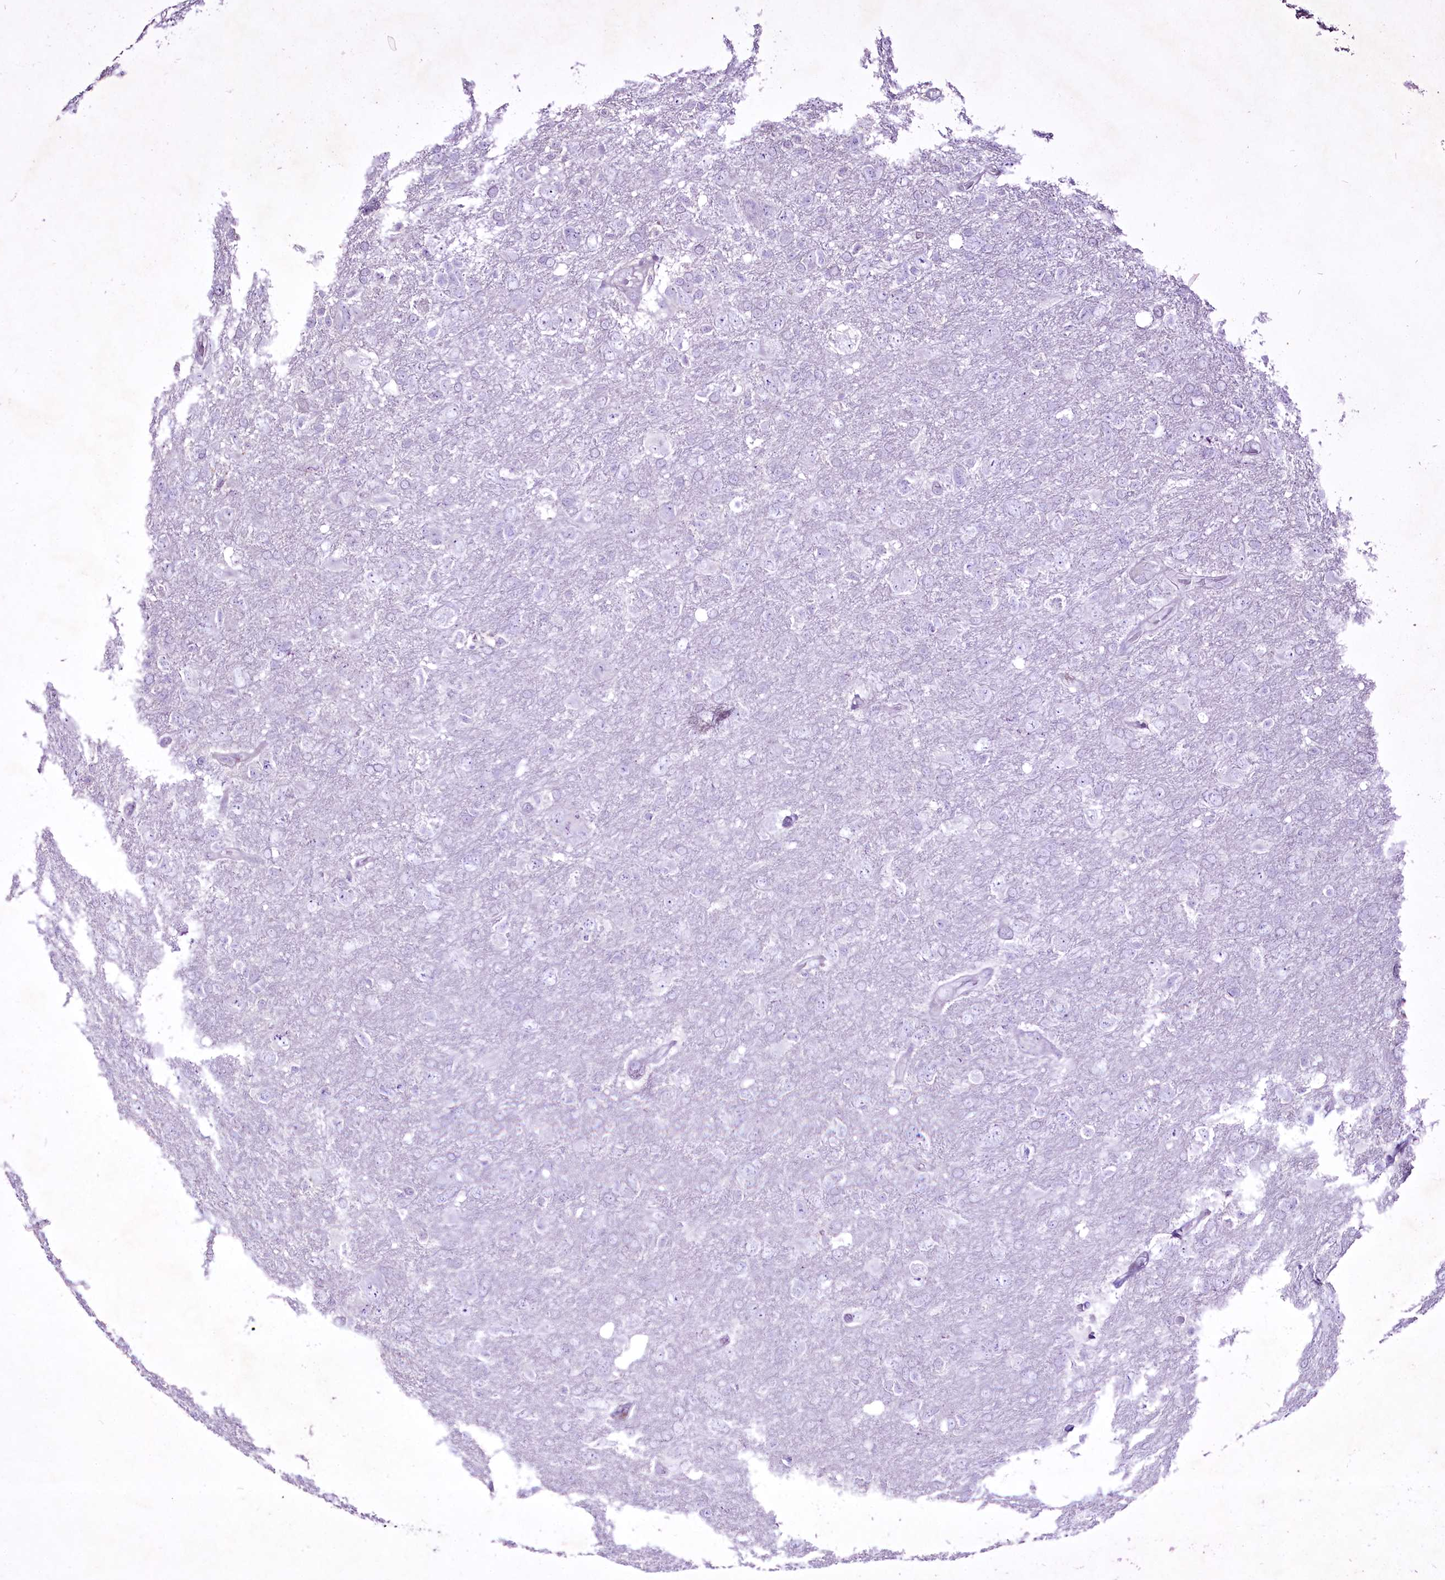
{"staining": {"intensity": "negative", "quantity": "none", "location": "none"}, "tissue": "glioma", "cell_type": "Tumor cells", "image_type": "cancer", "snomed": [{"axis": "morphology", "description": "Glioma, malignant, High grade"}, {"axis": "topography", "description": "Brain"}], "caption": "Immunohistochemistry (IHC) of human glioma displays no expression in tumor cells. (DAB (3,3'-diaminobenzidine) immunohistochemistry with hematoxylin counter stain).", "gene": "FAM209B", "patient": {"sex": "male", "age": 61}}